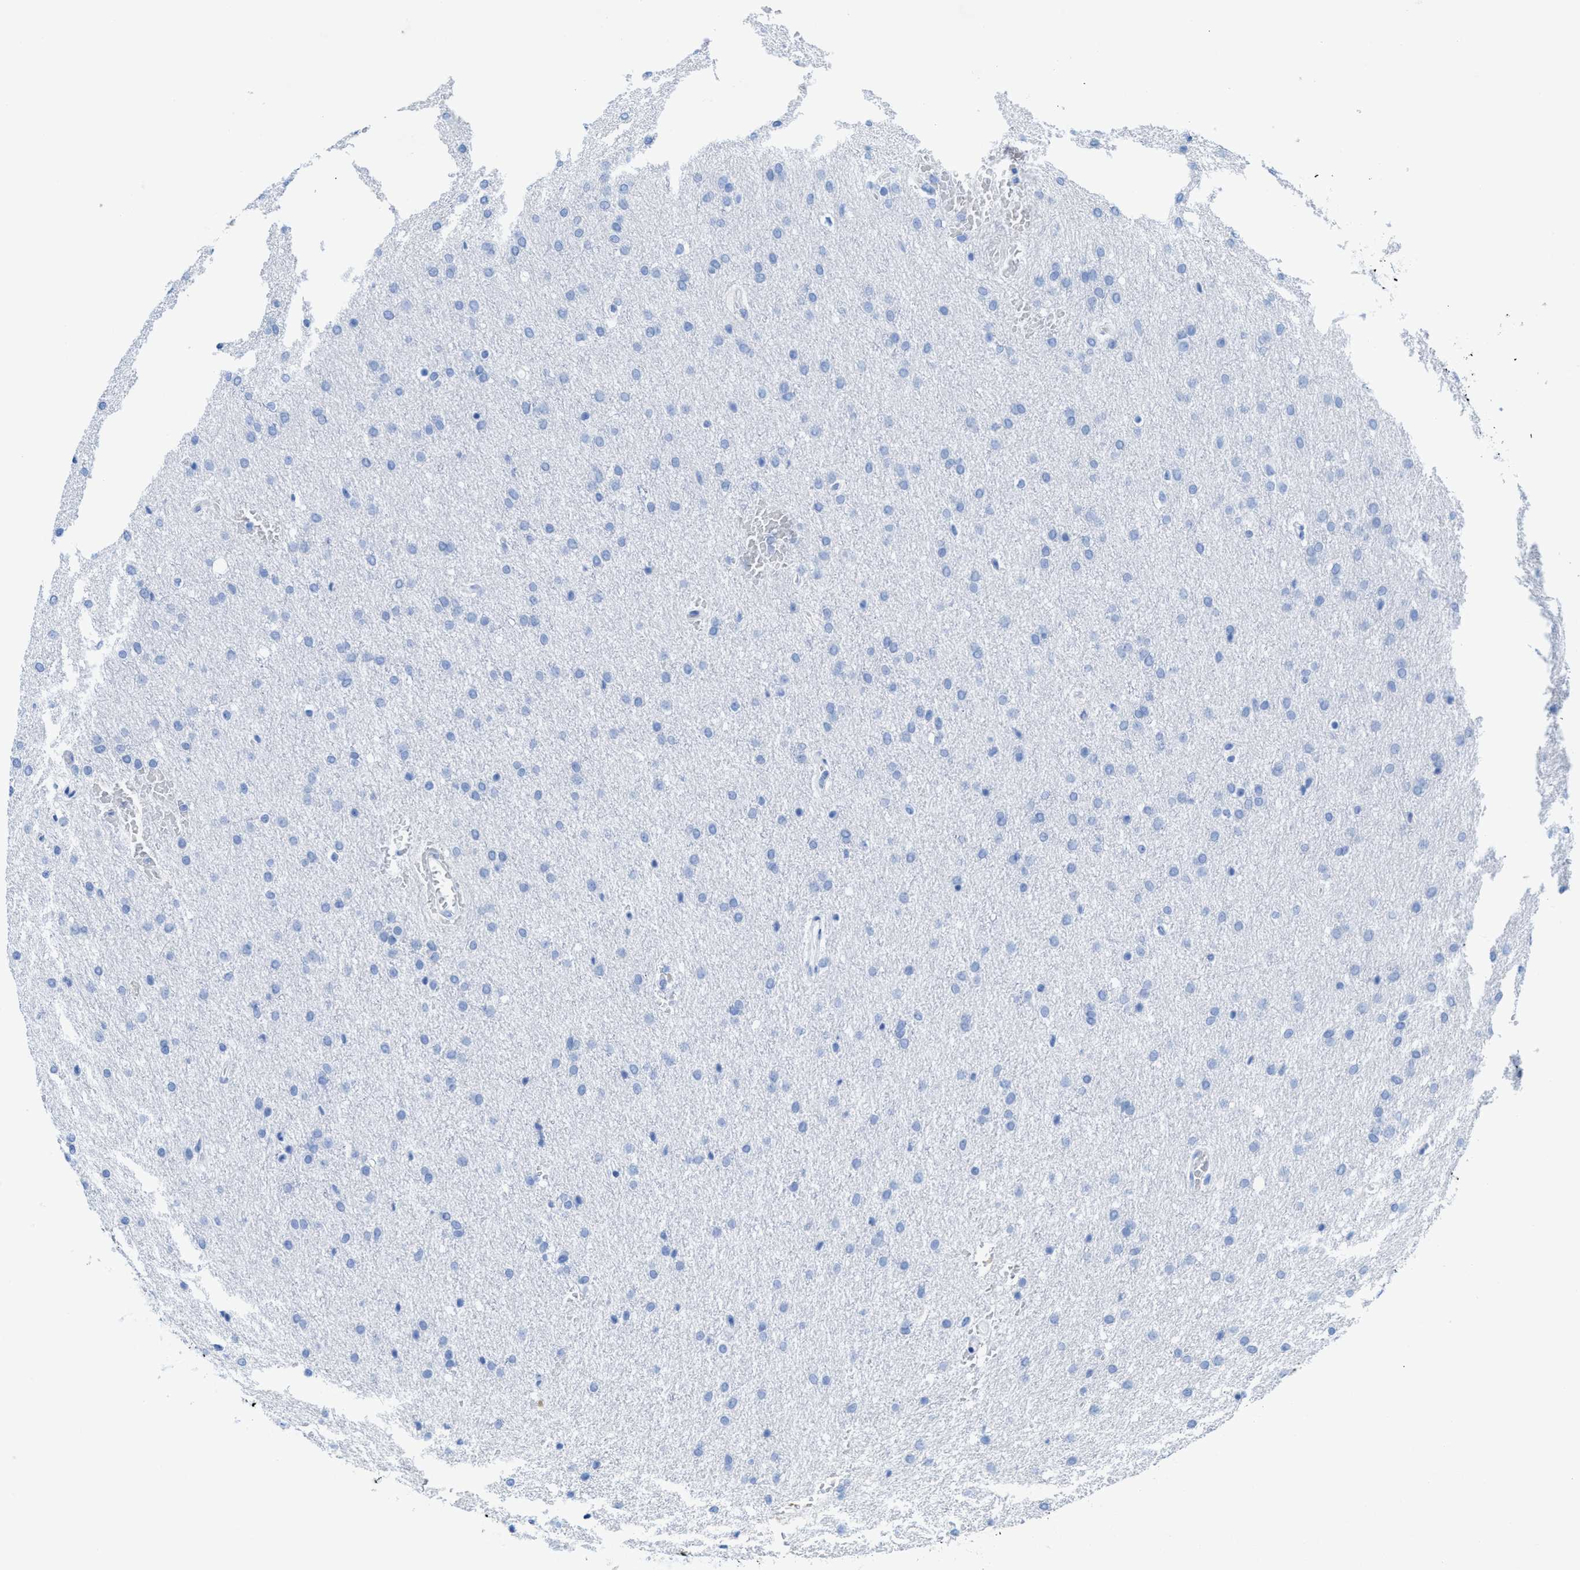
{"staining": {"intensity": "negative", "quantity": "none", "location": "none"}, "tissue": "glioma", "cell_type": "Tumor cells", "image_type": "cancer", "snomed": [{"axis": "morphology", "description": "Glioma, malignant, Low grade"}, {"axis": "topography", "description": "Brain"}], "caption": "The photomicrograph reveals no significant positivity in tumor cells of glioma. (Brightfield microscopy of DAB immunohistochemistry (IHC) at high magnification).", "gene": "ANKFN1", "patient": {"sex": "female", "age": 37}}